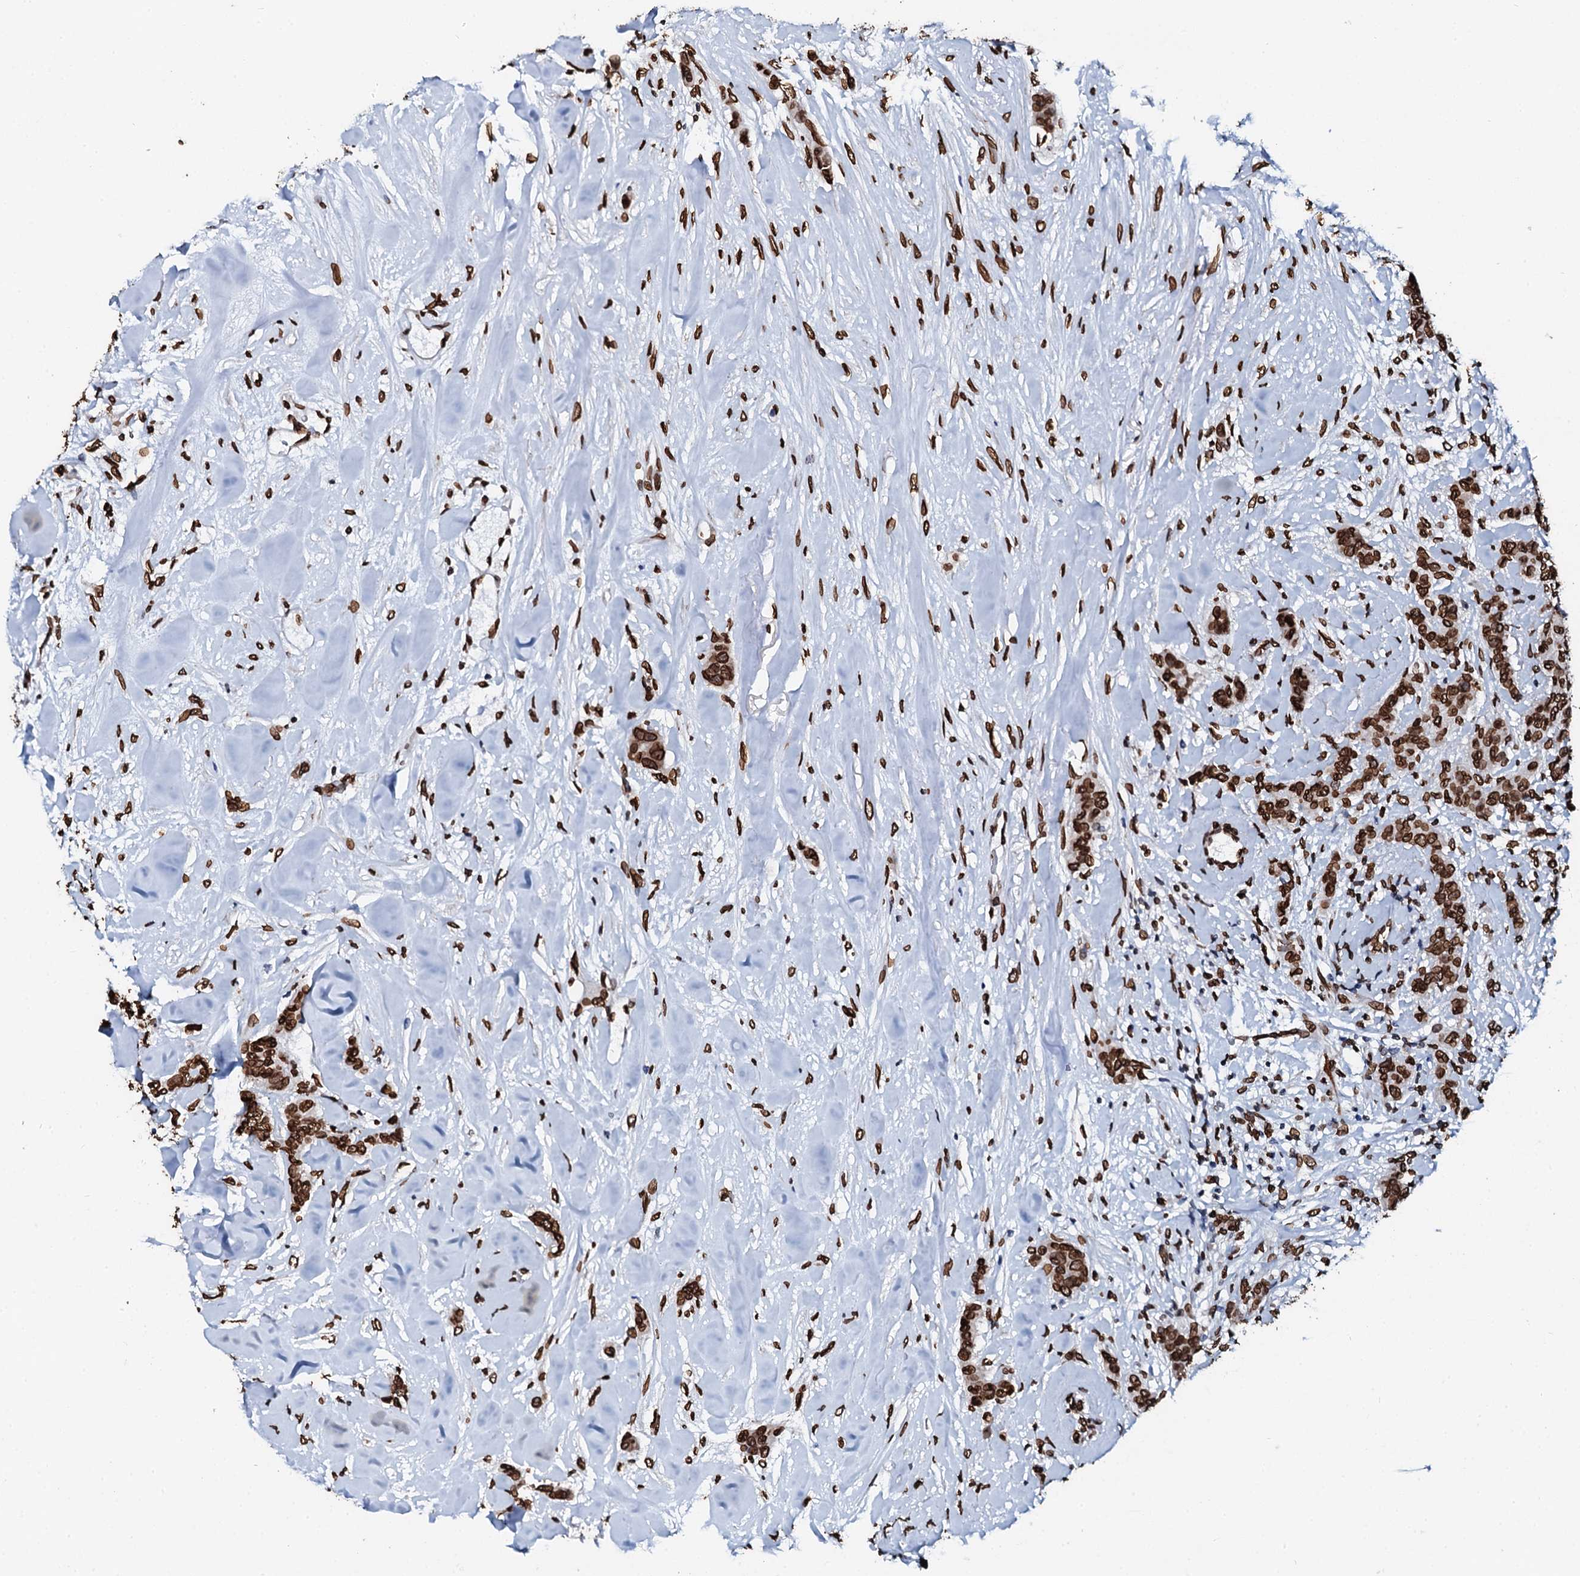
{"staining": {"intensity": "strong", "quantity": ">75%", "location": "nuclear"}, "tissue": "breast cancer", "cell_type": "Tumor cells", "image_type": "cancer", "snomed": [{"axis": "morphology", "description": "Duct carcinoma"}, {"axis": "topography", "description": "Breast"}], "caption": "Protein positivity by IHC displays strong nuclear expression in approximately >75% of tumor cells in breast infiltrating ductal carcinoma. The staining was performed using DAB to visualize the protein expression in brown, while the nuclei were stained in blue with hematoxylin (Magnification: 20x).", "gene": "KATNAL2", "patient": {"sex": "female", "age": 40}}